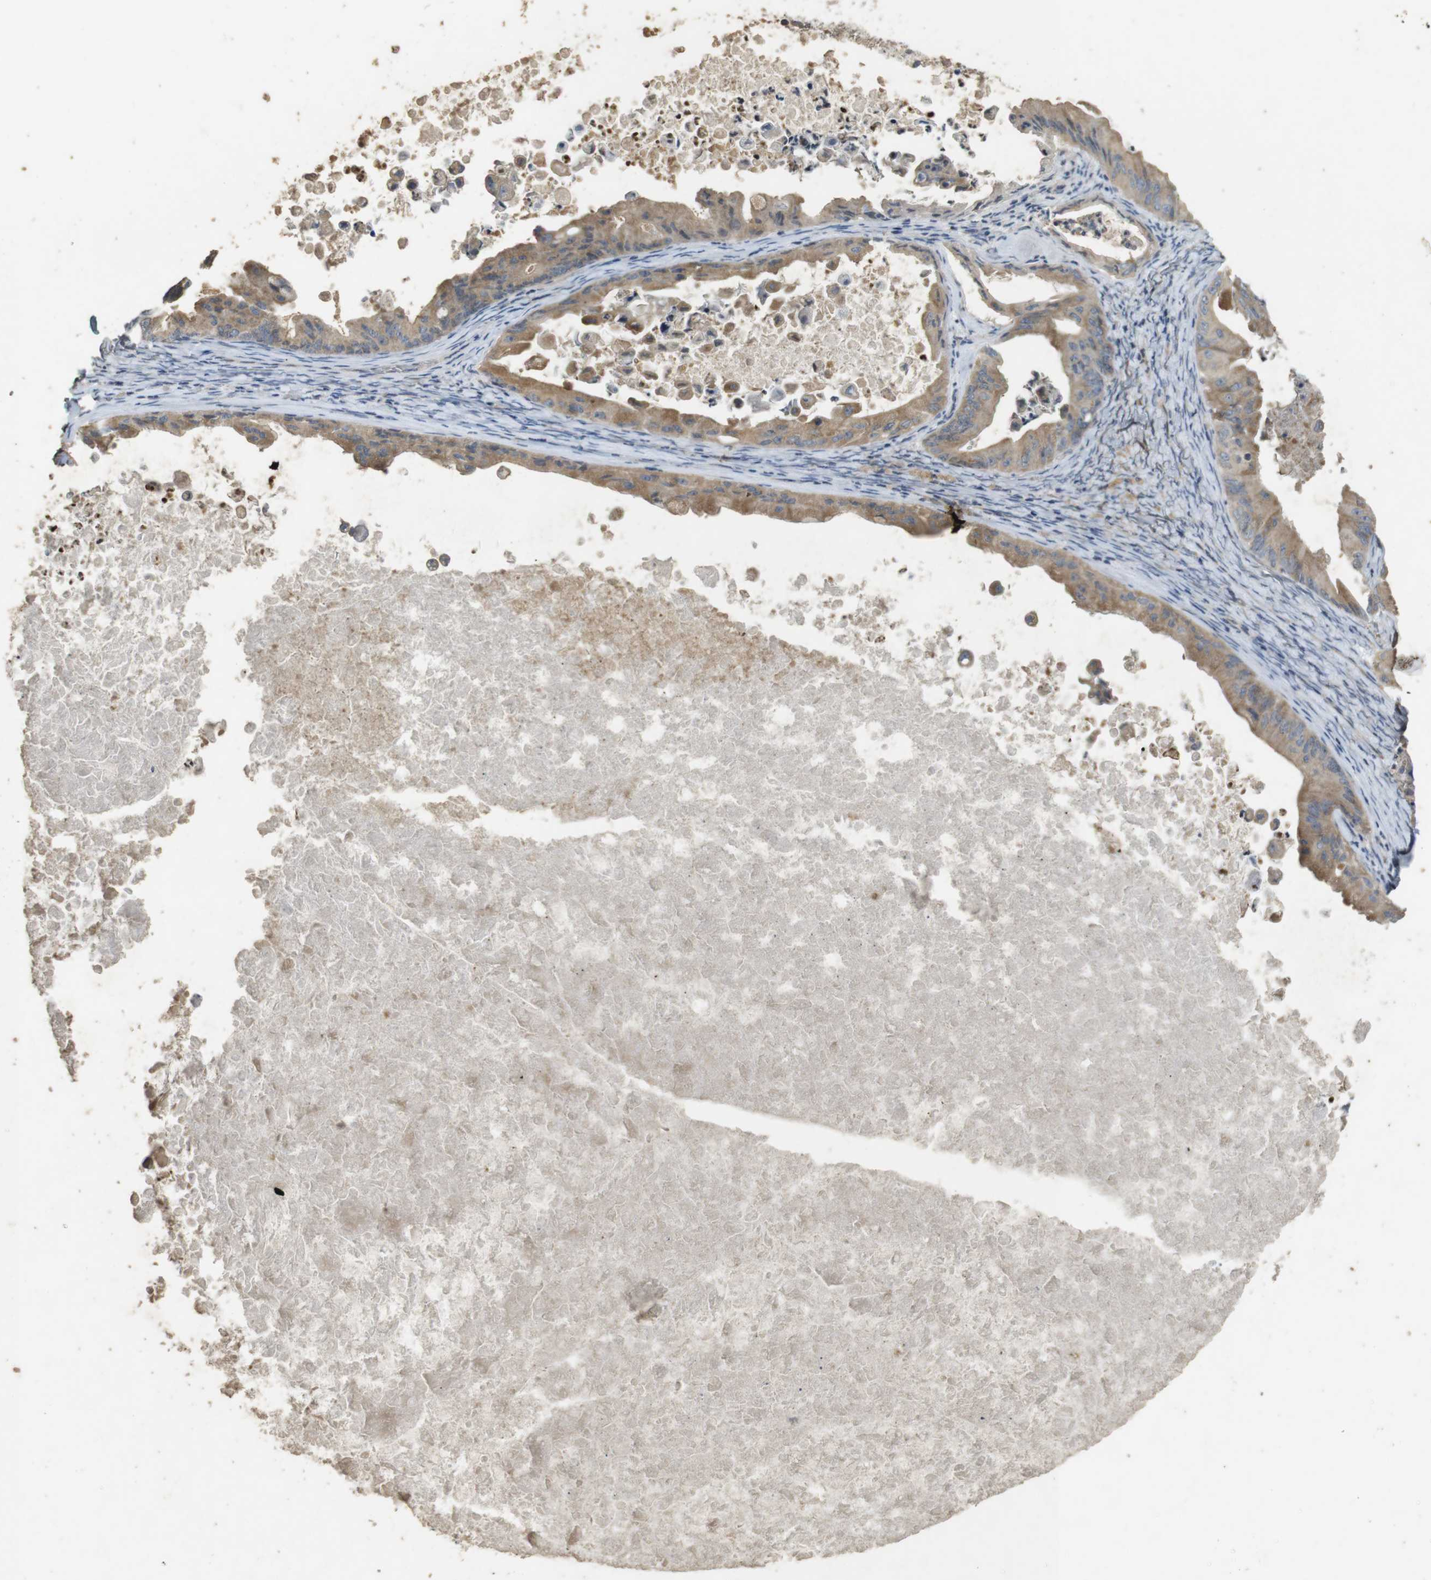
{"staining": {"intensity": "moderate", "quantity": ">75%", "location": "cytoplasmic/membranous"}, "tissue": "ovarian cancer", "cell_type": "Tumor cells", "image_type": "cancer", "snomed": [{"axis": "morphology", "description": "Cystadenocarcinoma, mucinous, NOS"}, {"axis": "topography", "description": "Ovary"}], "caption": "Ovarian mucinous cystadenocarcinoma stained with IHC exhibits moderate cytoplasmic/membranous positivity in approximately >75% of tumor cells.", "gene": "CLTC", "patient": {"sex": "female", "age": 37}}